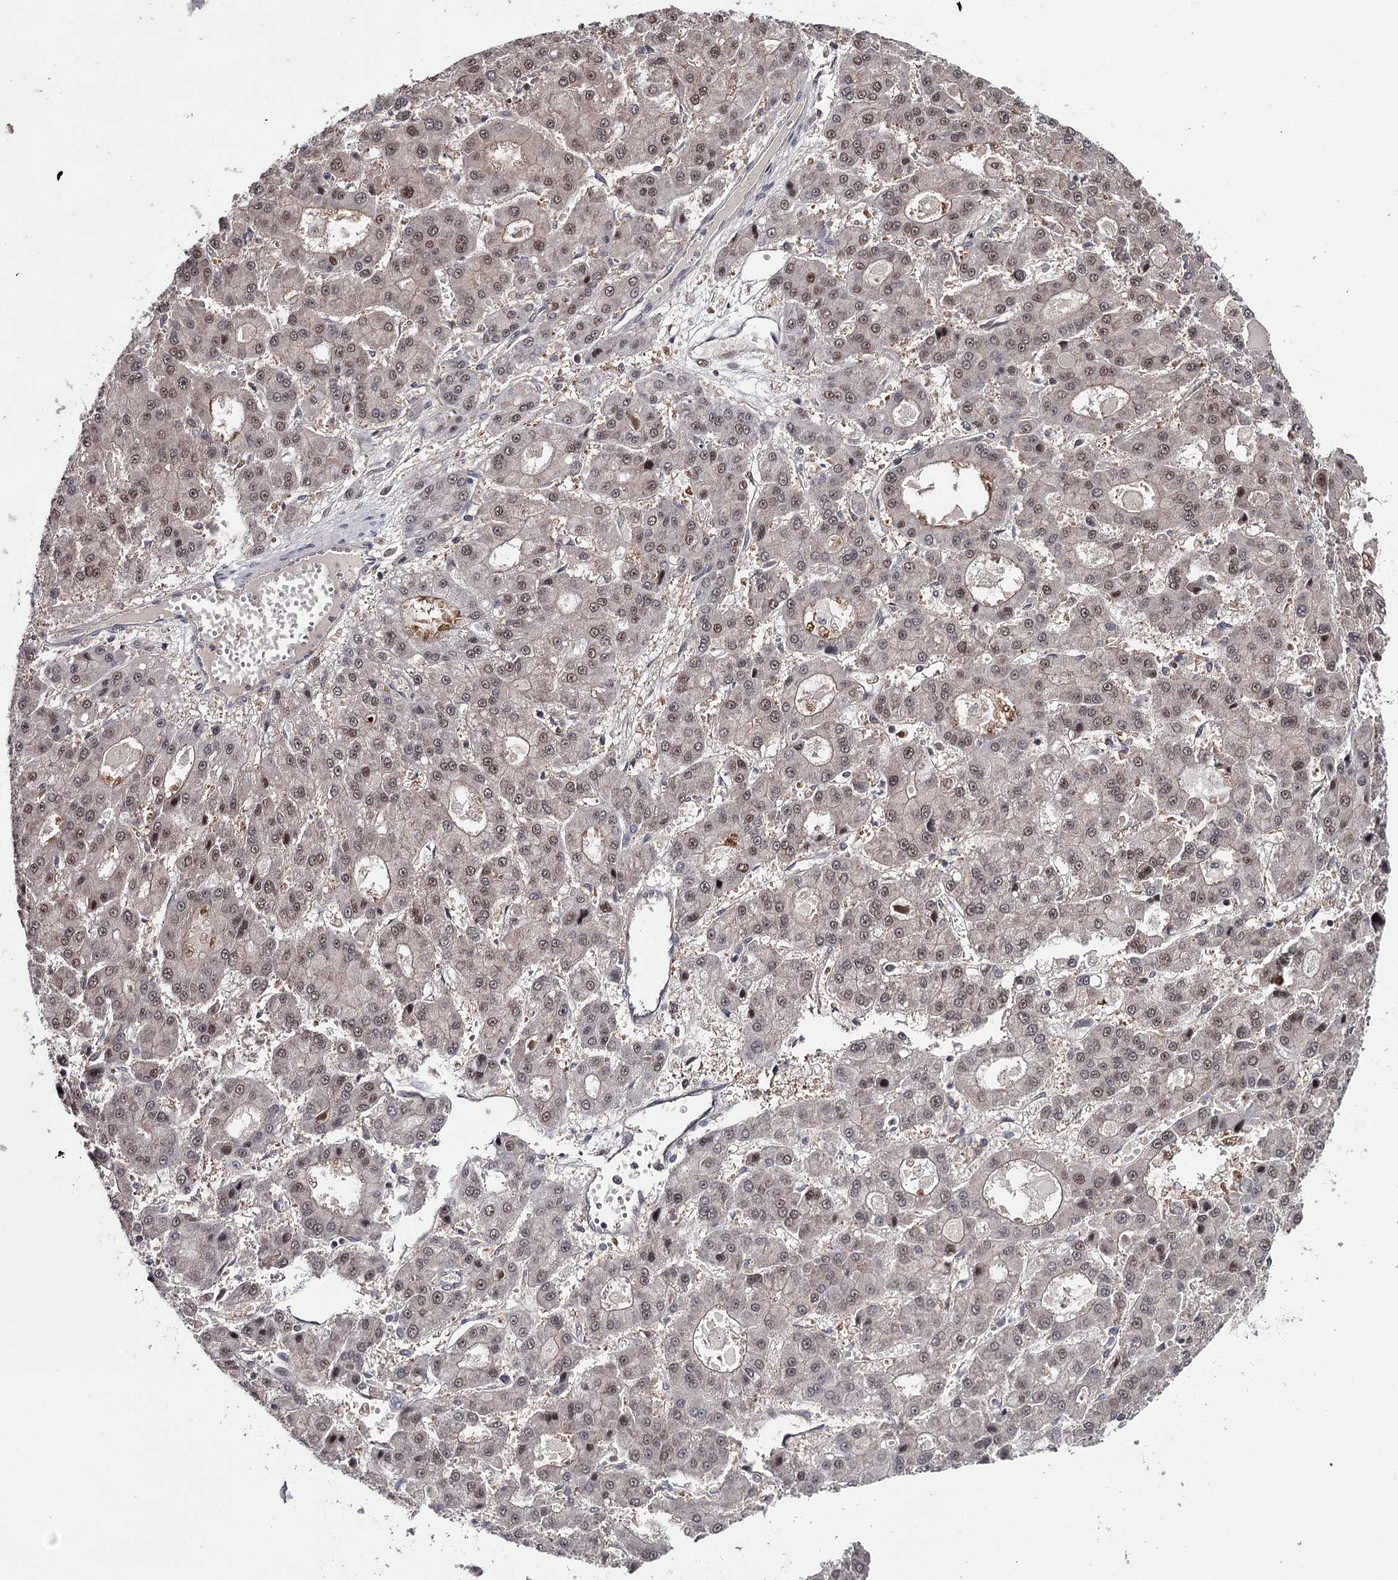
{"staining": {"intensity": "negative", "quantity": "none", "location": "none"}, "tissue": "liver cancer", "cell_type": "Tumor cells", "image_type": "cancer", "snomed": [{"axis": "morphology", "description": "Carcinoma, Hepatocellular, NOS"}, {"axis": "topography", "description": "Liver"}], "caption": "High magnification brightfield microscopy of hepatocellular carcinoma (liver) stained with DAB (brown) and counterstained with hematoxylin (blue): tumor cells show no significant expression. Brightfield microscopy of immunohistochemistry stained with DAB (3,3'-diaminobenzidine) (brown) and hematoxylin (blue), captured at high magnification.", "gene": "GTSF1", "patient": {"sex": "male", "age": 70}}